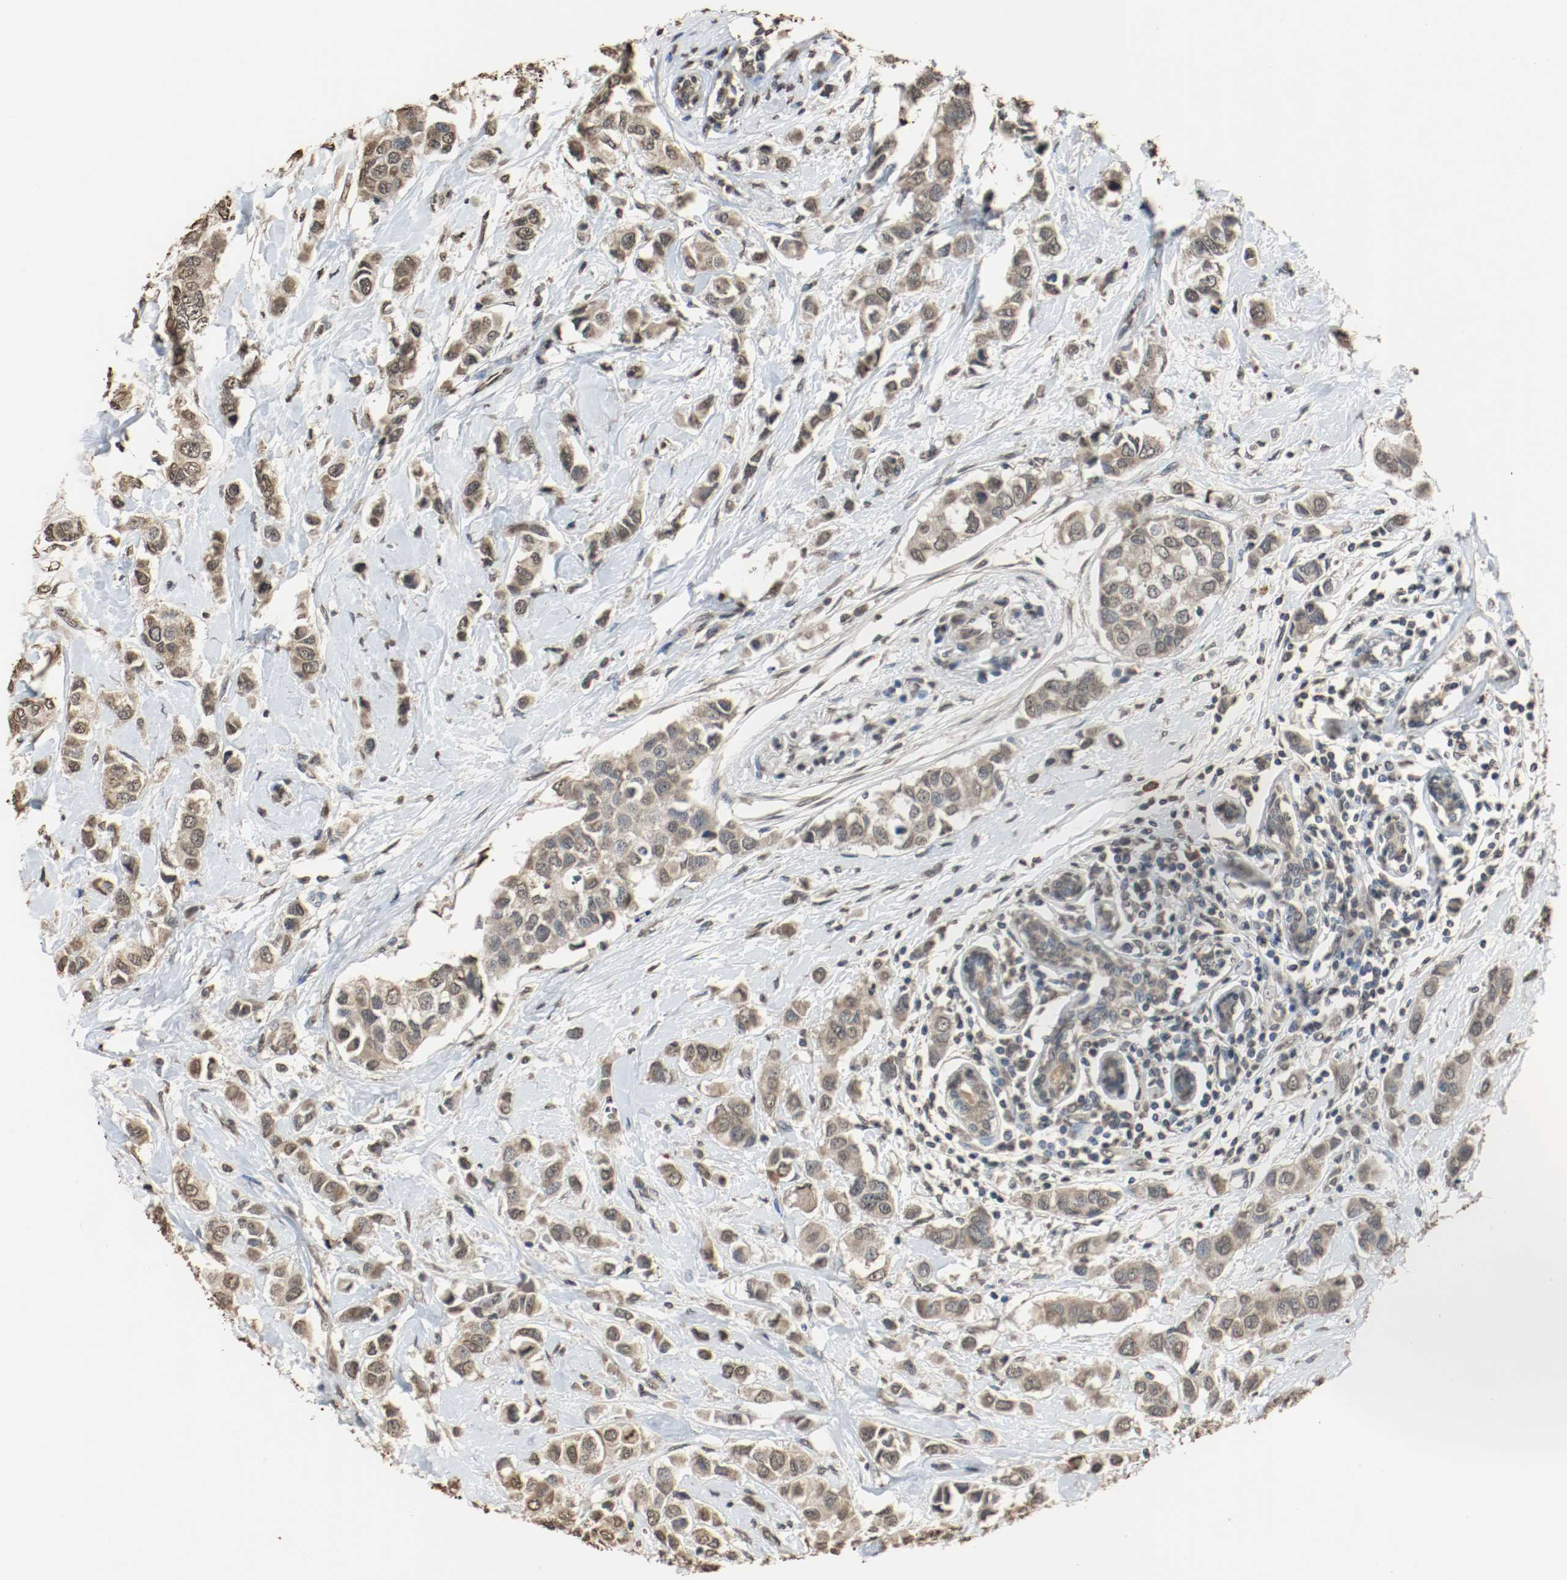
{"staining": {"intensity": "weak", "quantity": ">75%", "location": "cytoplasmic/membranous"}, "tissue": "breast cancer", "cell_type": "Tumor cells", "image_type": "cancer", "snomed": [{"axis": "morphology", "description": "Duct carcinoma"}, {"axis": "topography", "description": "Breast"}], "caption": "Human breast cancer stained for a protein (brown) demonstrates weak cytoplasmic/membranous positive positivity in approximately >75% of tumor cells.", "gene": "RTN4", "patient": {"sex": "female", "age": 50}}